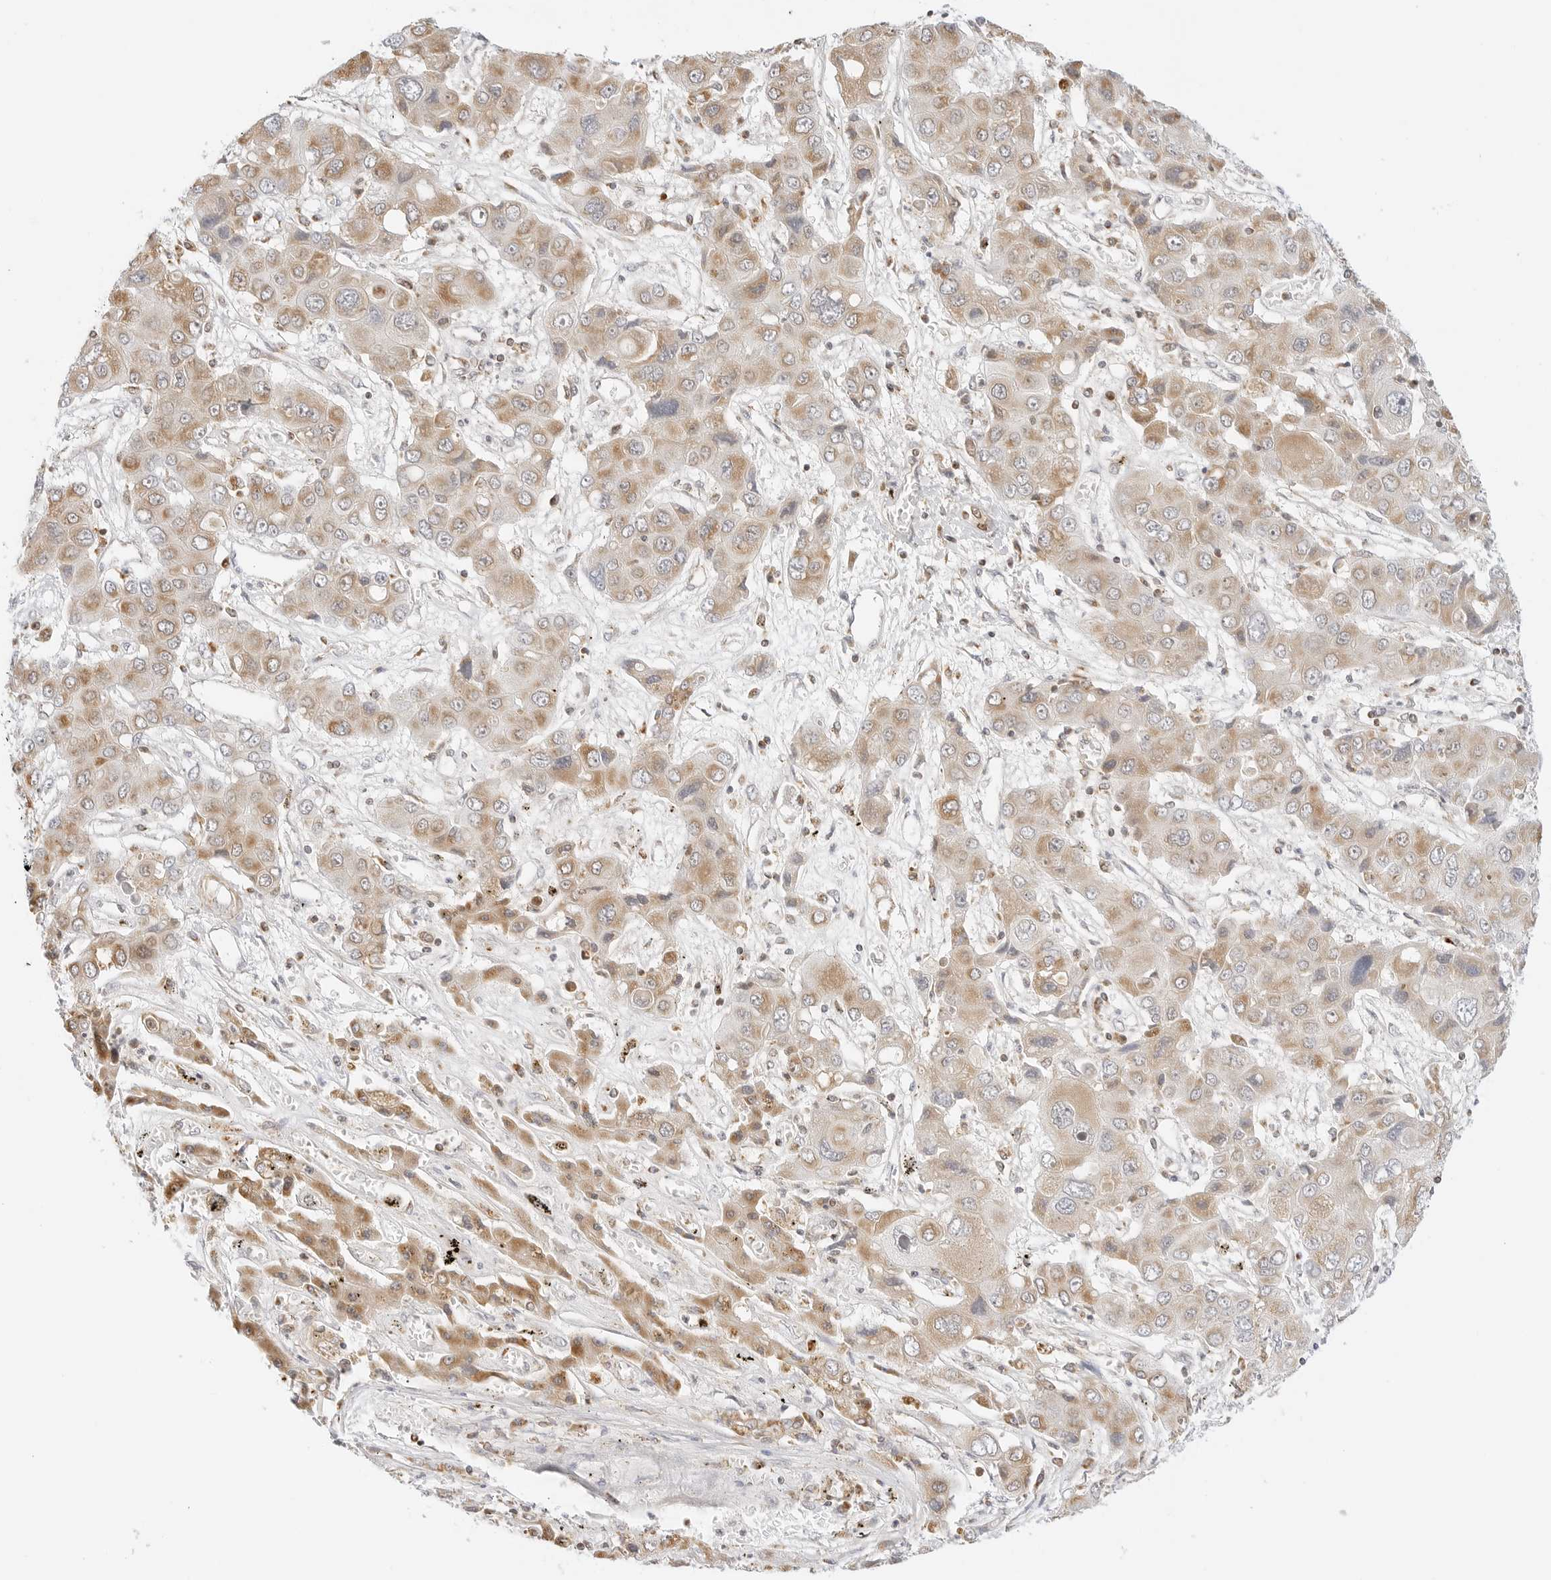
{"staining": {"intensity": "weak", "quantity": ">75%", "location": "cytoplasmic/membranous,nuclear"}, "tissue": "liver cancer", "cell_type": "Tumor cells", "image_type": "cancer", "snomed": [{"axis": "morphology", "description": "Cholangiocarcinoma"}, {"axis": "topography", "description": "Liver"}], "caption": "Protein expression analysis of human liver cancer reveals weak cytoplasmic/membranous and nuclear positivity in about >75% of tumor cells. Immunohistochemistry (ihc) stains the protein of interest in brown and the nuclei are stained blue.", "gene": "GORAB", "patient": {"sex": "male", "age": 67}}